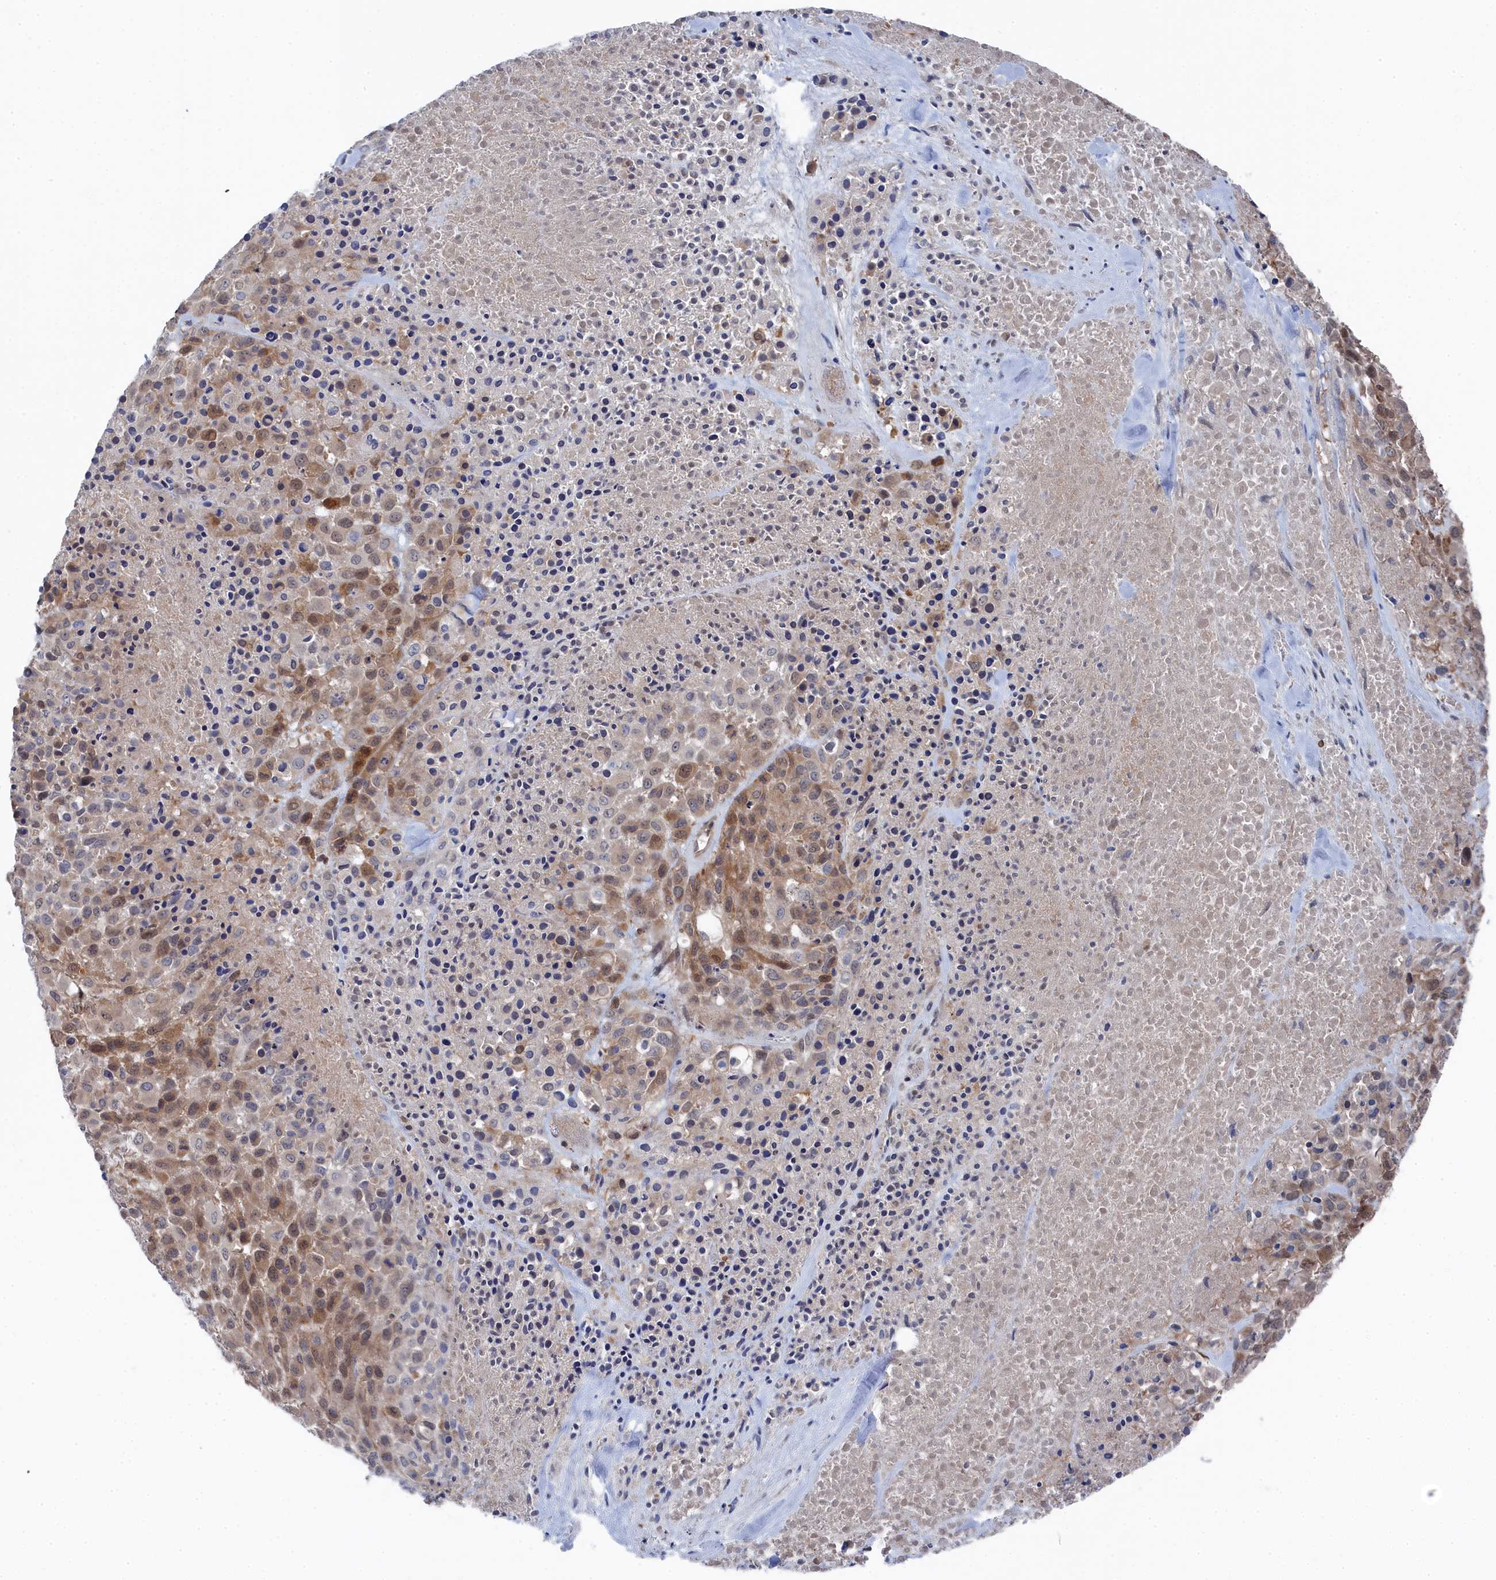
{"staining": {"intensity": "weak", "quantity": ">75%", "location": "cytoplasmic/membranous"}, "tissue": "melanoma", "cell_type": "Tumor cells", "image_type": "cancer", "snomed": [{"axis": "morphology", "description": "Malignant melanoma, Metastatic site"}, {"axis": "topography", "description": "Skin"}], "caption": "The image displays immunohistochemical staining of melanoma. There is weak cytoplasmic/membranous expression is seen in about >75% of tumor cells.", "gene": "IRGQ", "patient": {"sex": "female", "age": 81}}